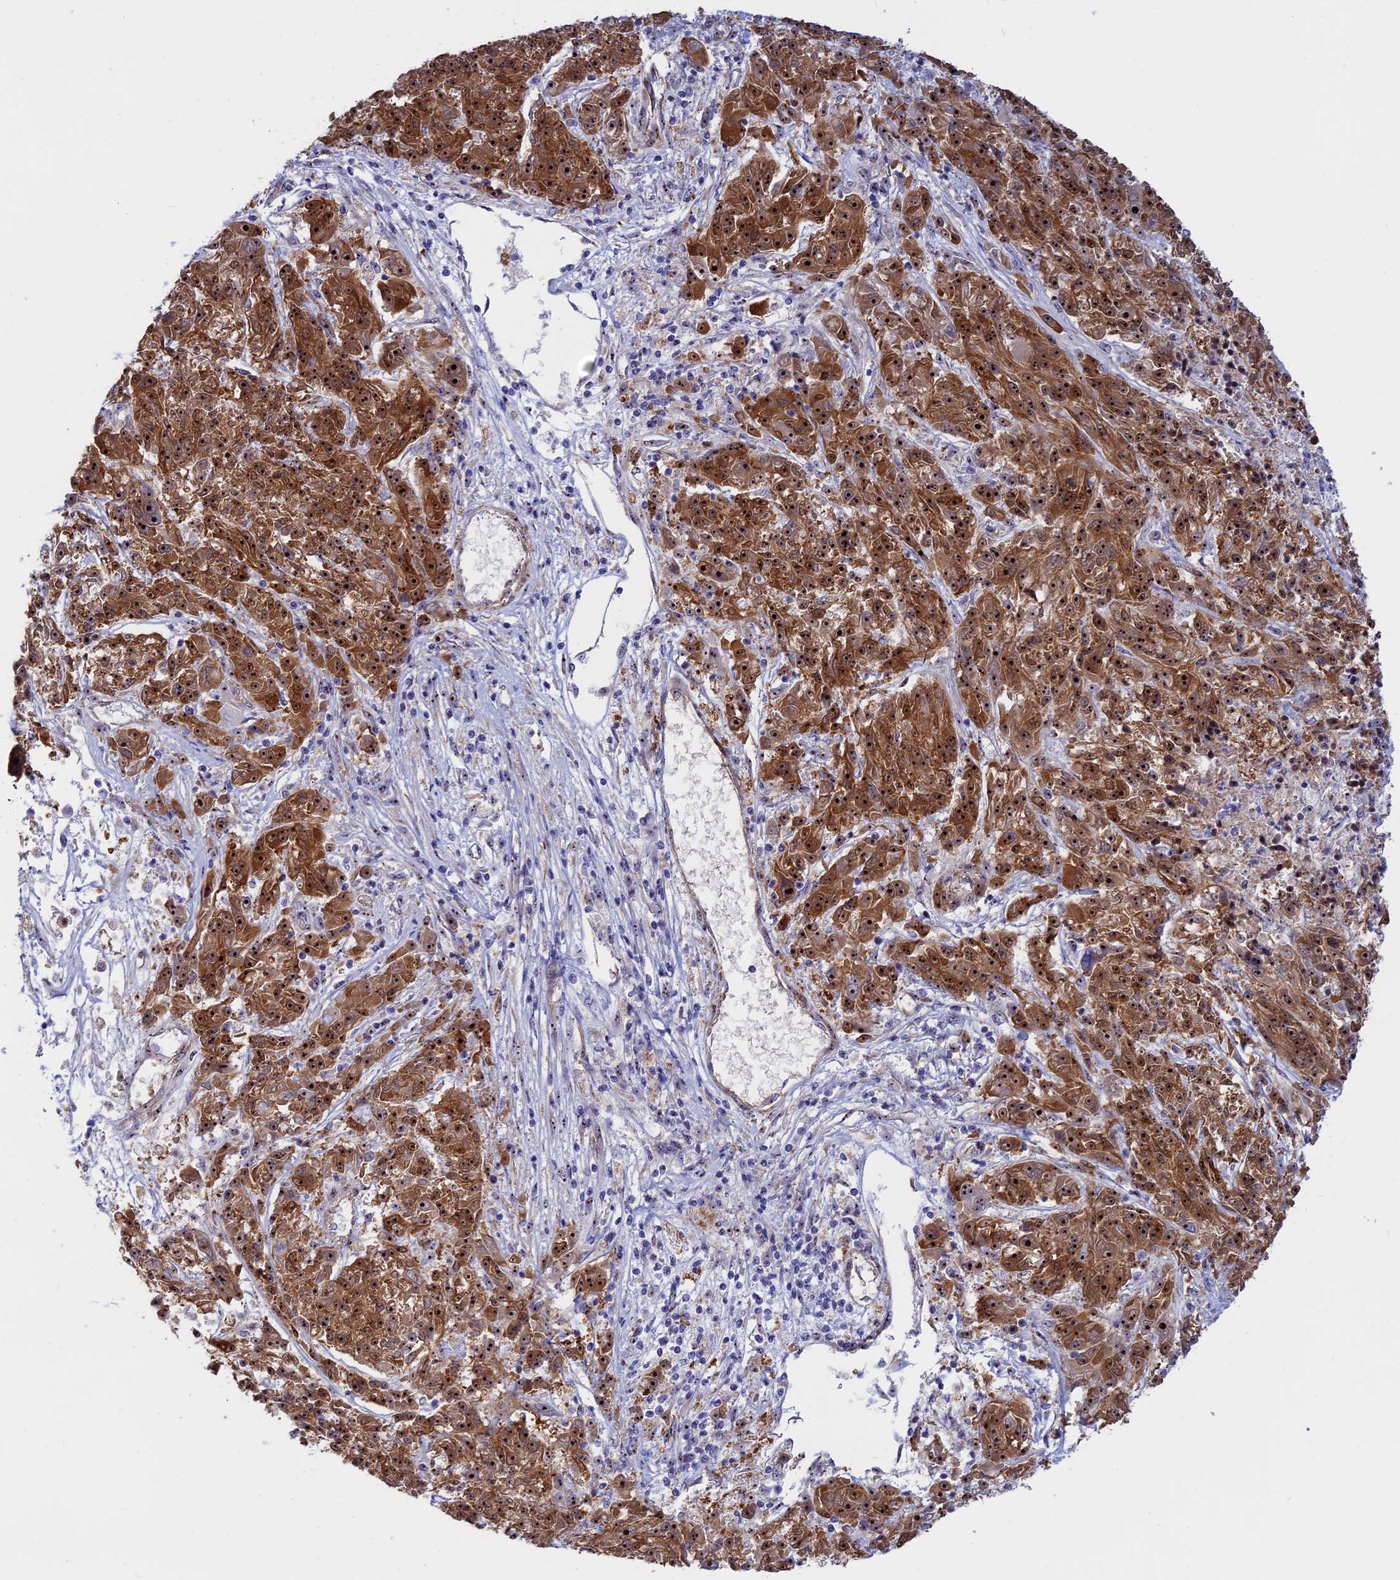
{"staining": {"intensity": "strong", "quantity": ">75%", "location": "cytoplasmic/membranous,nuclear"}, "tissue": "melanoma", "cell_type": "Tumor cells", "image_type": "cancer", "snomed": [{"axis": "morphology", "description": "Malignant melanoma, NOS"}, {"axis": "topography", "description": "Skin"}], "caption": "Immunohistochemical staining of human malignant melanoma demonstrates high levels of strong cytoplasmic/membranous and nuclear expression in approximately >75% of tumor cells.", "gene": "DBNDD1", "patient": {"sex": "male", "age": 53}}